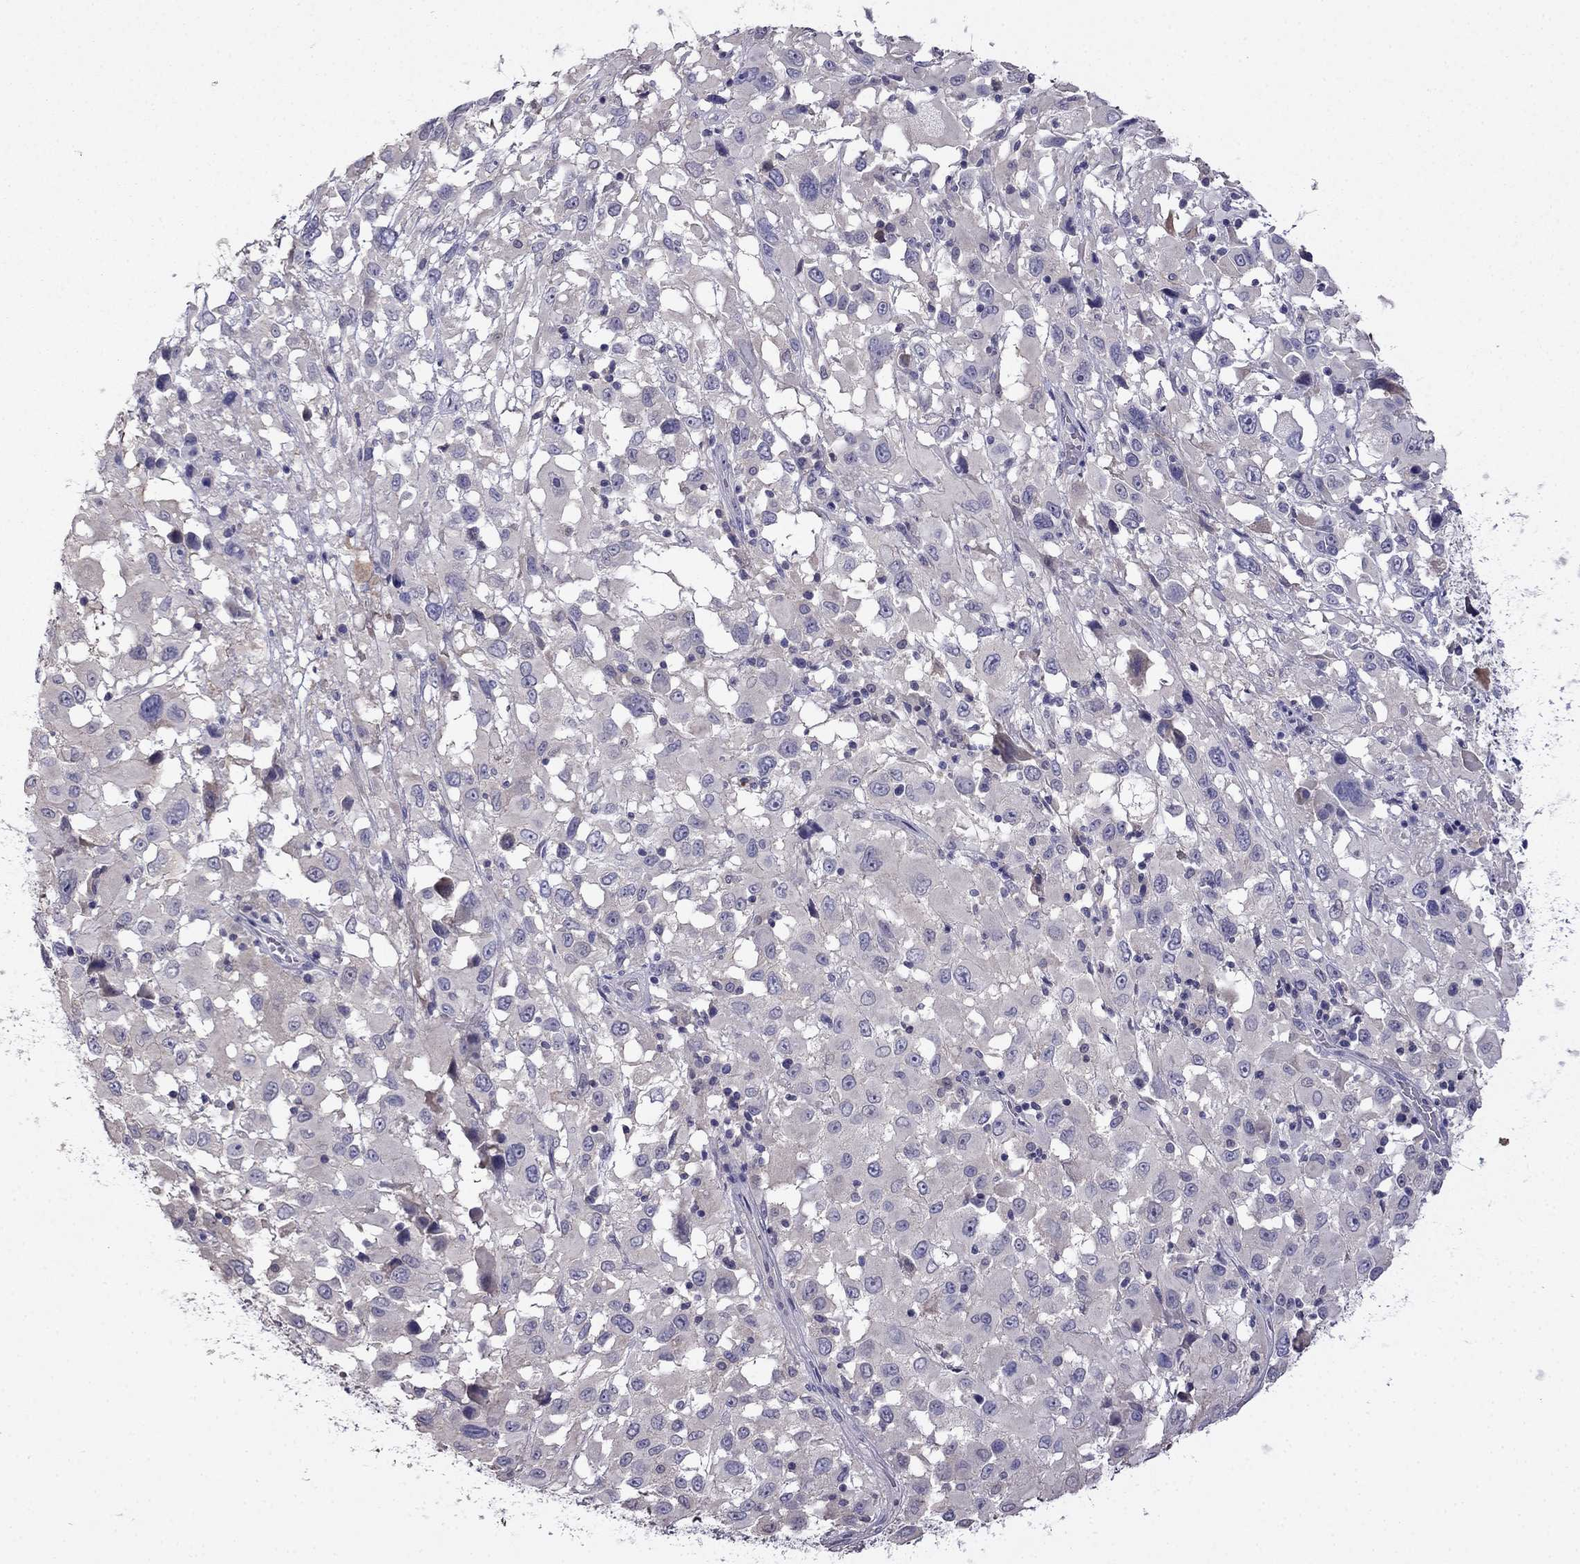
{"staining": {"intensity": "negative", "quantity": "none", "location": "none"}, "tissue": "melanoma", "cell_type": "Tumor cells", "image_type": "cancer", "snomed": [{"axis": "morphology", "description": "Malignant melanoma, Metastatic site"}, {"axis": "topography", "description": "Soft tissue"}], "caption": "Immunohistochemical staining of malignant melanoma (metastatic site) exhibits no significant expression in tumor cells. Nuclei are stained in blue.", "gene": "SCNN1D", "patient": {"sex": "male", "age": 50}}